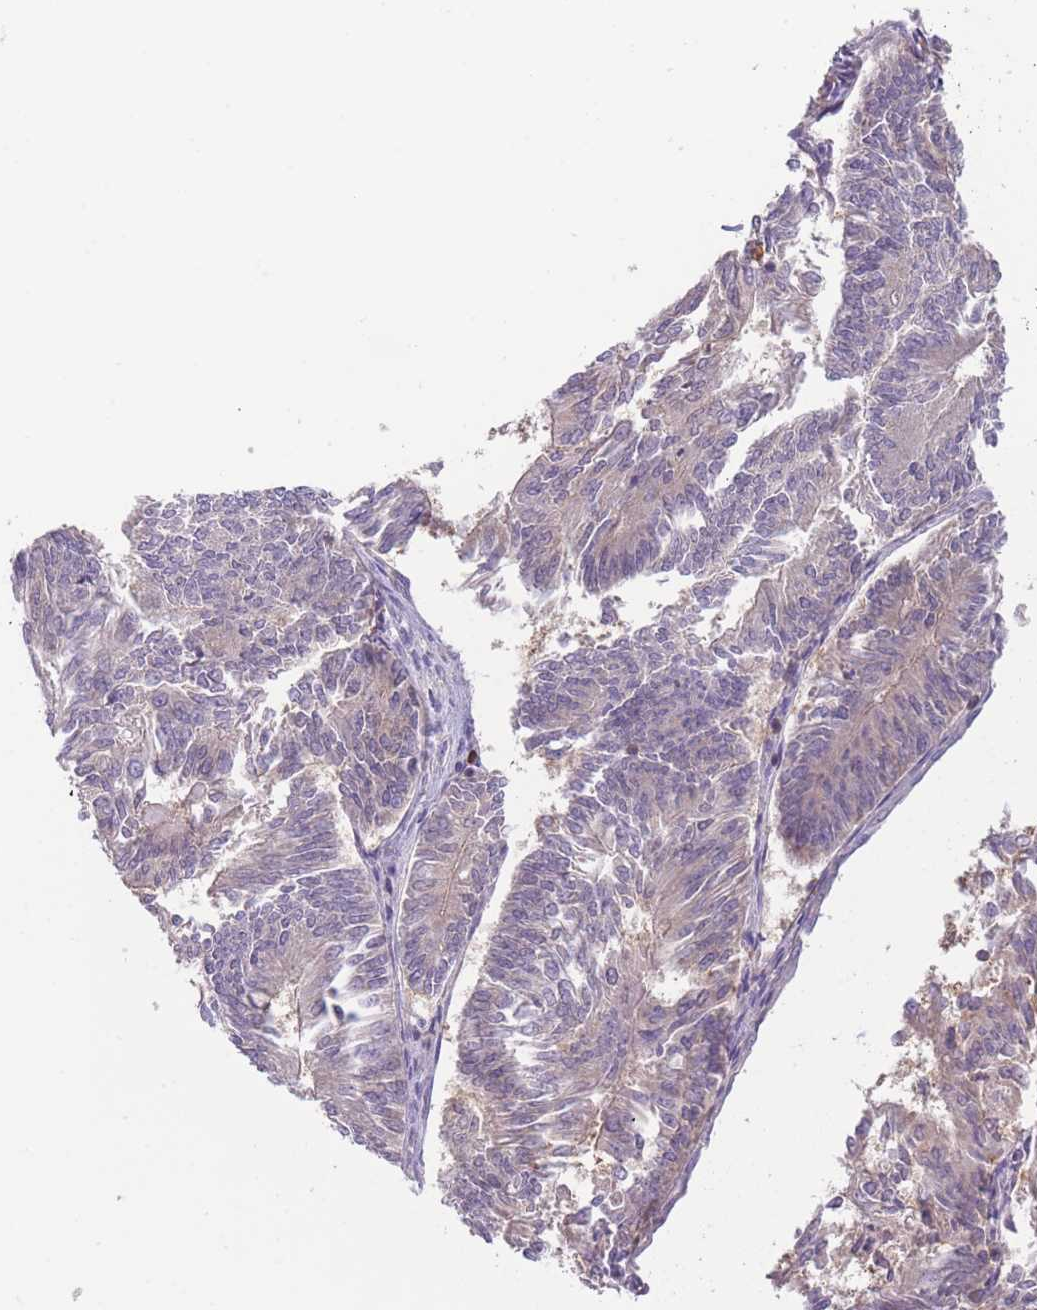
{"staining": {"intensity": "weak", "quantity": "25%-75%", "location": "cytoplasmic/membranous"}, "tissue": "endometrial cancer", "cell_type": "Tumor cells", "image_type": "cancer", "snomed": [{"axis": "morphology", "description": "Adenocarcinoma, NOS"}, {"axis": "topography", "description": "Endometrium"}], "caption": "Immunohistochemical staining of endometrial cancer (adenocarcinoma) exhibits low levels of weak cytoplasmic/membranous protein staining in about 25%-75% of tumor cells.", "gene": "ST3GAL4", "patient": {"sex": "female", "age": 58}}